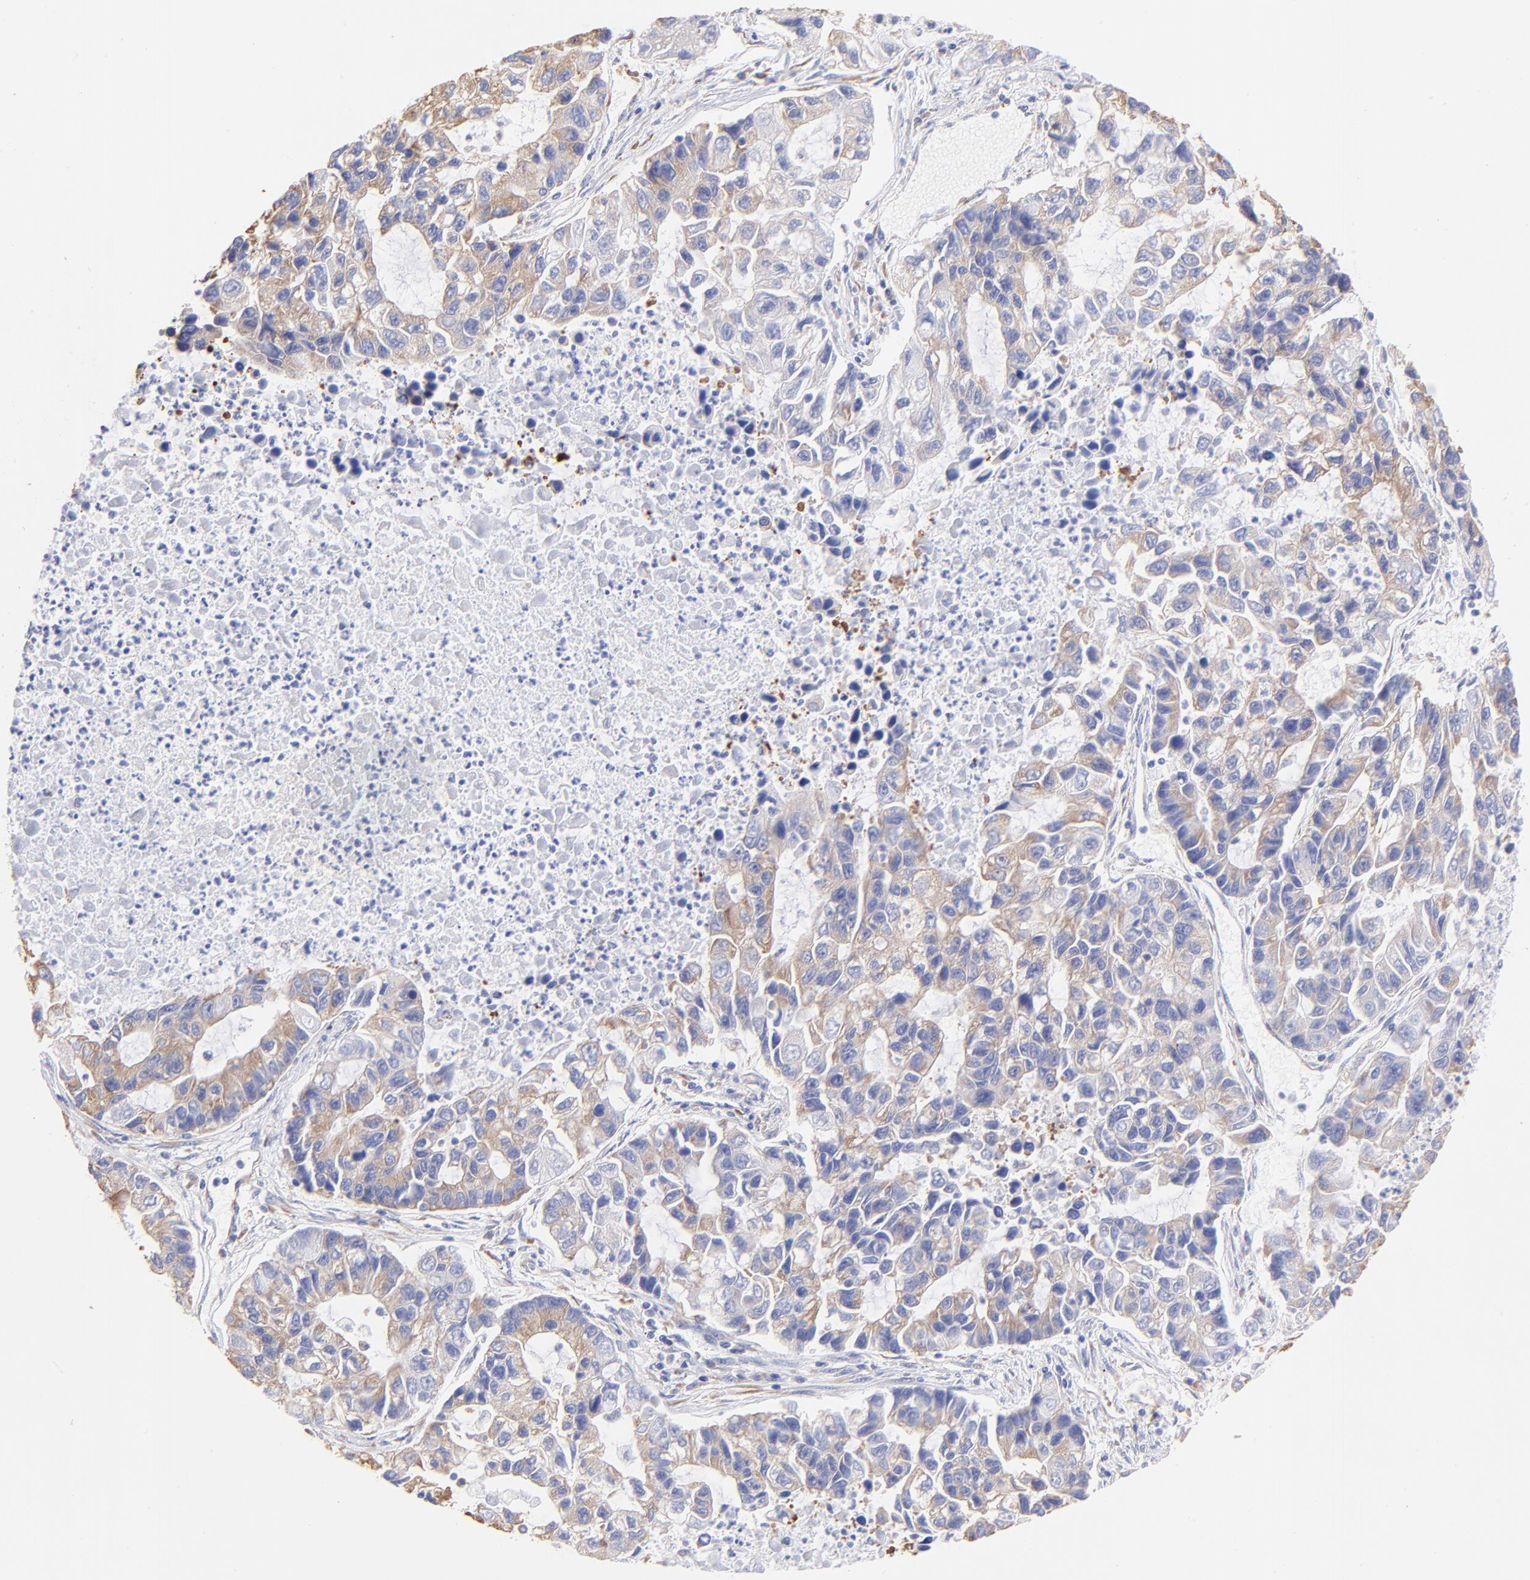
{"staining": {"intensity": "moderate", "quantity": ">75%", "location": "cytoplasmic/membranous"}, "tissue": "lung cancer", "cell_type": "Tumor cells", "image_type": "cancer", "snomed": [{"axis": "morphology", "description": "Adenocarcinoma, NOS"}, {"axis": "topography", "description": "Lung"}], "caption": "An immunohistochemistry (IHC) image of tumor tissue is shown. Protein staining in brown shows moderate cytoplasmic/membranous positivity in lung cancer (adenocarcinoma) within tumor cells. (DAB (3,3'-diaminobenzidine) = brown stain, brightfield microscopy at high magnification).", "gene": "RPL30", "patient": {"sex": "female", "age": 51}}